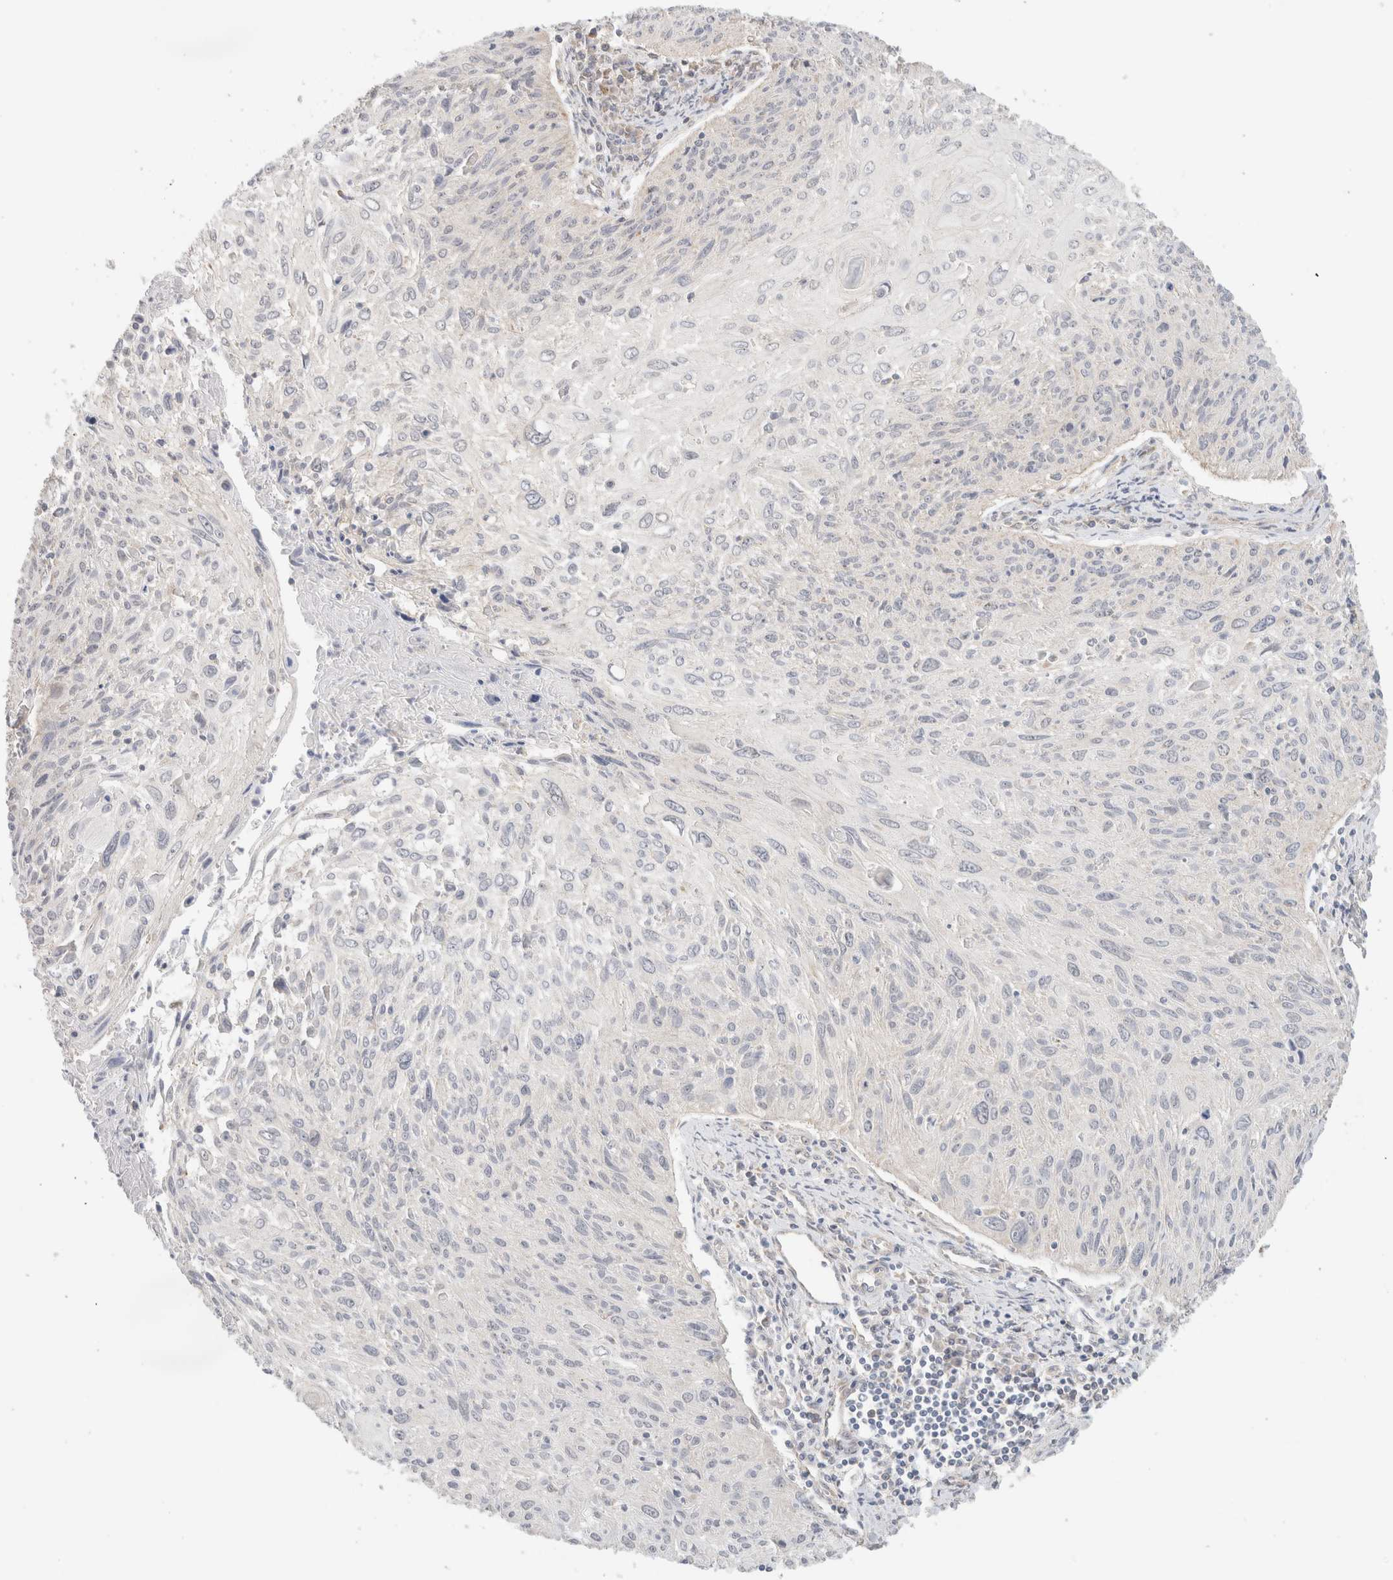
{"staining": {"intensity": "weak", "quantity": "<25%", "location": "cytoplasmic/membranous"}, "tissue": "cervical cancer", "cell_type": "Tumor cells", "image_type": "cancer", "snomed": [{"axis": "morphology", "description": "Squamous cell carcinoma, NOS"}, {"axis": "topography", "description": "Cervix"}], "caption": "A high-resolution photomicrograph shows immunohistochemistry staining of cervical squamous cell carcinoma, which reveals no significant expression in tumor cells.", "gene": "MRM3", "patient": {"sex": "female", "age": 51}}